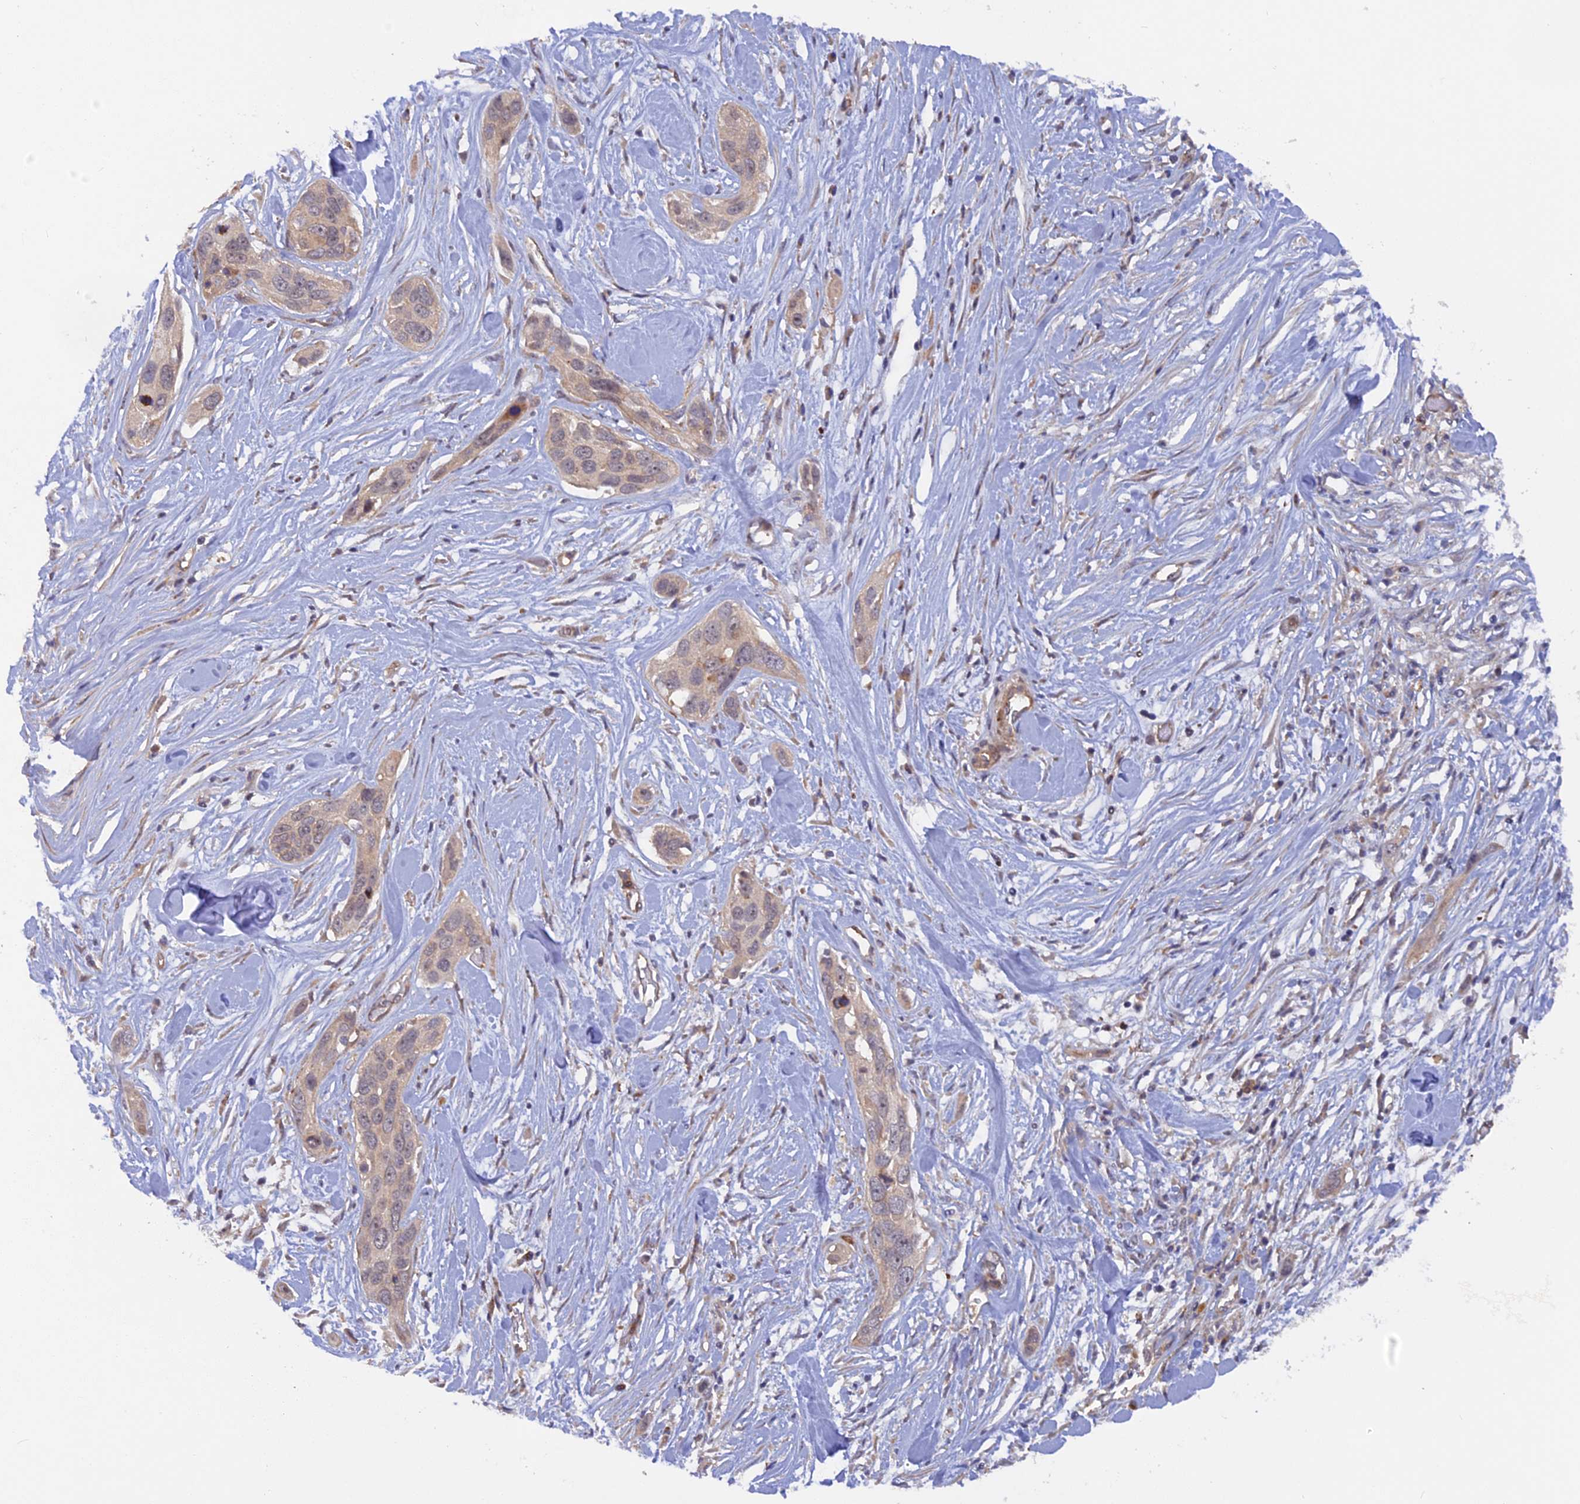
{"staining": {"intensity": "weak", "quantity": "<25%", "location": "cytoplasmic/membranous"}, "tissue": "pancreatic cancer", "cell_type": "Tumor cells", "image_type": "cancer", "snomed": [{"axis": "morphology", "description": "Adenocarcinoma, NOS"}, {"axis": "topography", "description": "Pancreas"}], "caption": "Image shows no significant protein expression in tumor cells of pancreatic cancer (adenocarcinoma).", "gene": "FERMT1", "patient": {"sex": "female", "age": 60}}